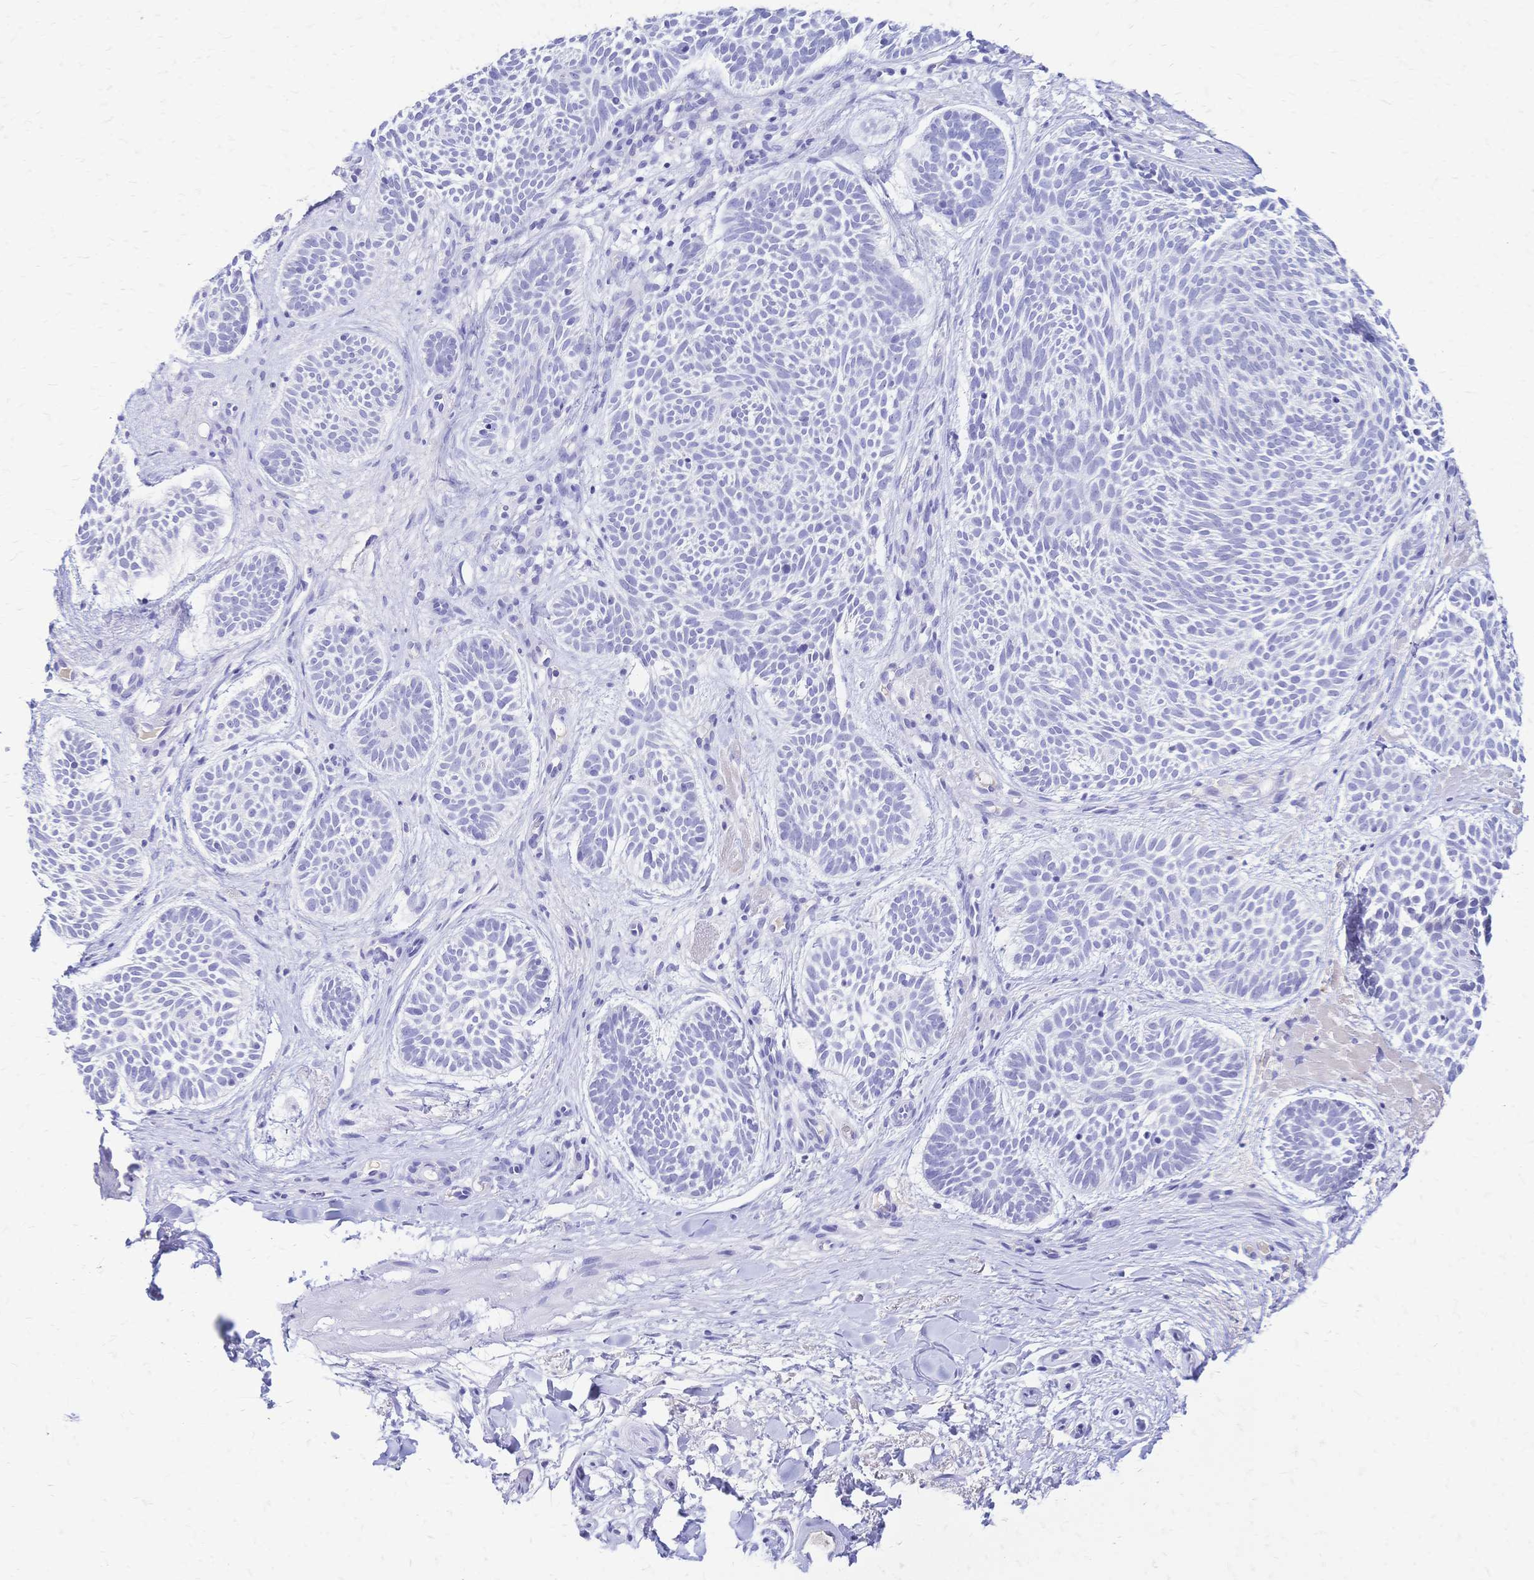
{"staining": {"intensity": "negative", "quantity": "none", "location": "none"}, "tissue": "skin cancer", "cell_type": "Tumor cells", "image_type": "cancer", "snomed": [{"axis": "morphology", "description": "Basal cell carcinoma"}, {"axis": "topography", "description": "Skin"}], "caption": "Immunohistochemical staining of basal cell carcinoma (skin) shows no significant staining in tumor cells.", "gene": "FA2H", "patient": {"sex": "male", "age": 89}}